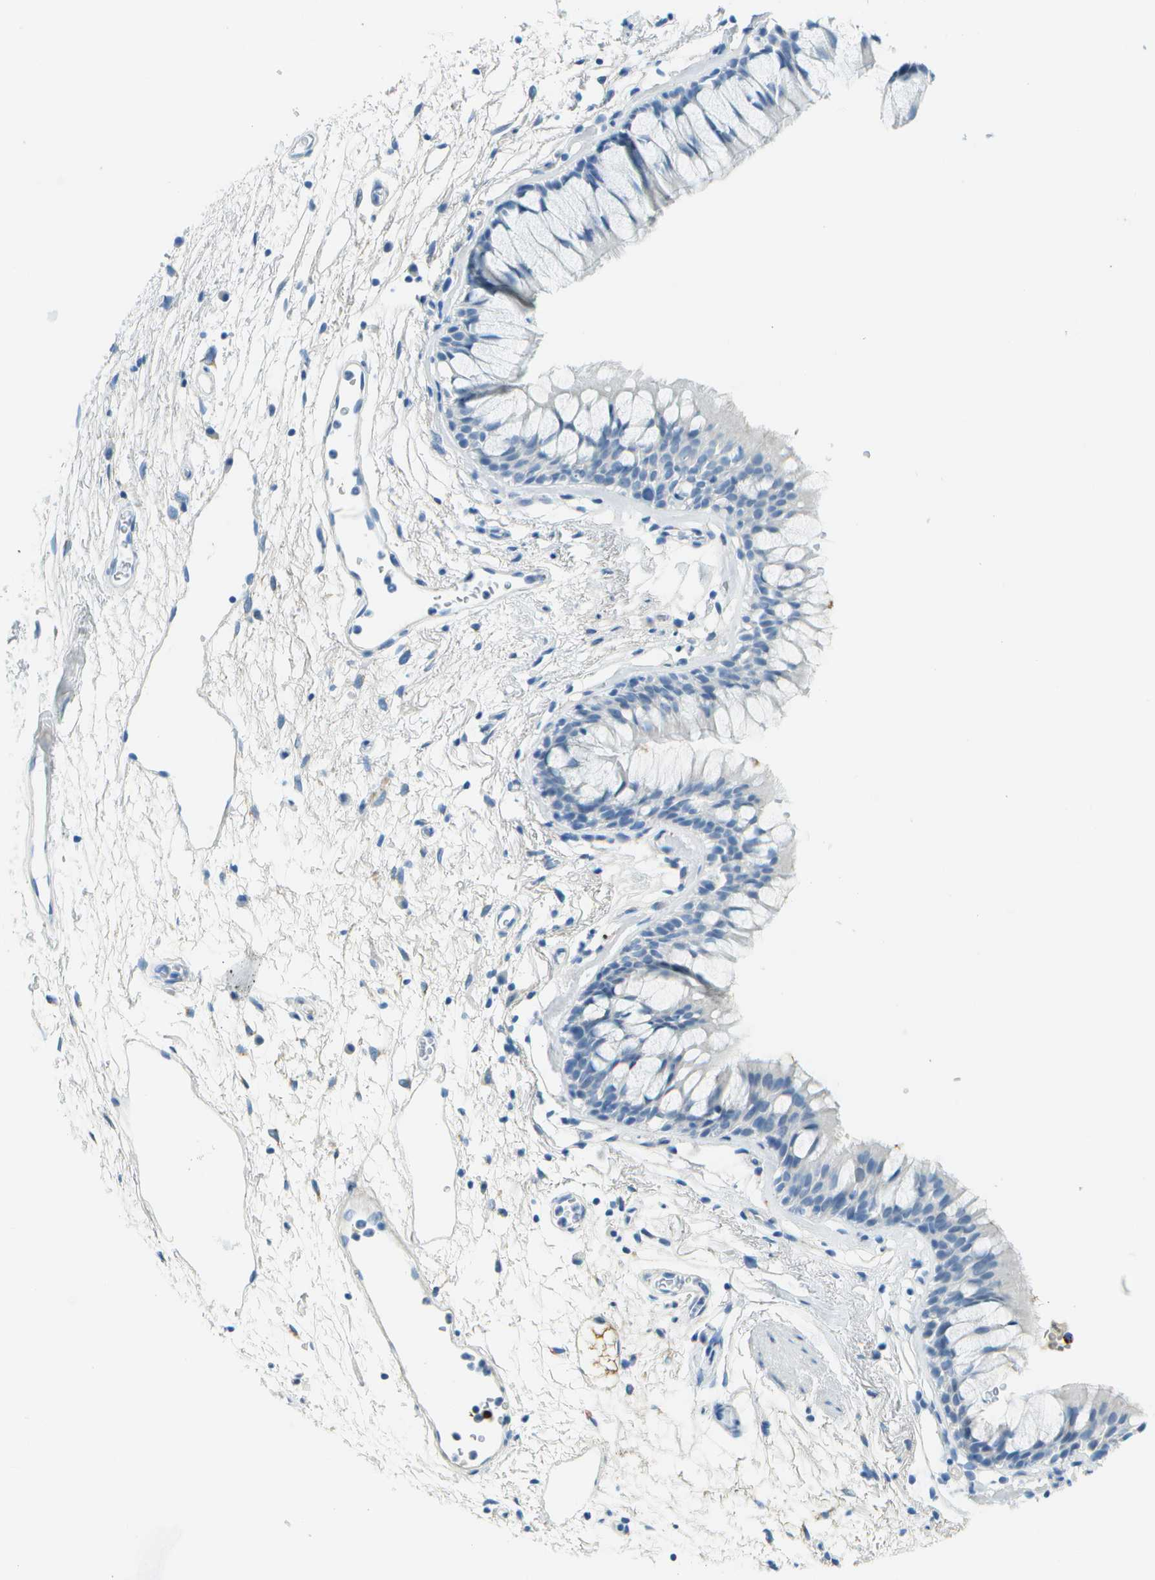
{"staining": {"intensity": "negative", "quantity": "none", "location": "none"}, "tissue": "bronchus", "cell_type": "Respiratory epithelial cells", "image_type": "normal", "snomed": [{"axis": "morphology", "description": "Normal tissue, NOS"}, {"axis": "topography", "description": "Cartilage tissue"}, {"axis": "topography", "description": "Bronchus"}], "caption": "This micrograph is of benign bronchus stained with immunohistochemistry to label a protein in brown with the nuclei are counter-stained blue. There is no staining in respiratory epithelial cells.", "gene": "C1S", "patient": {"sex": "female", "age": 53}}